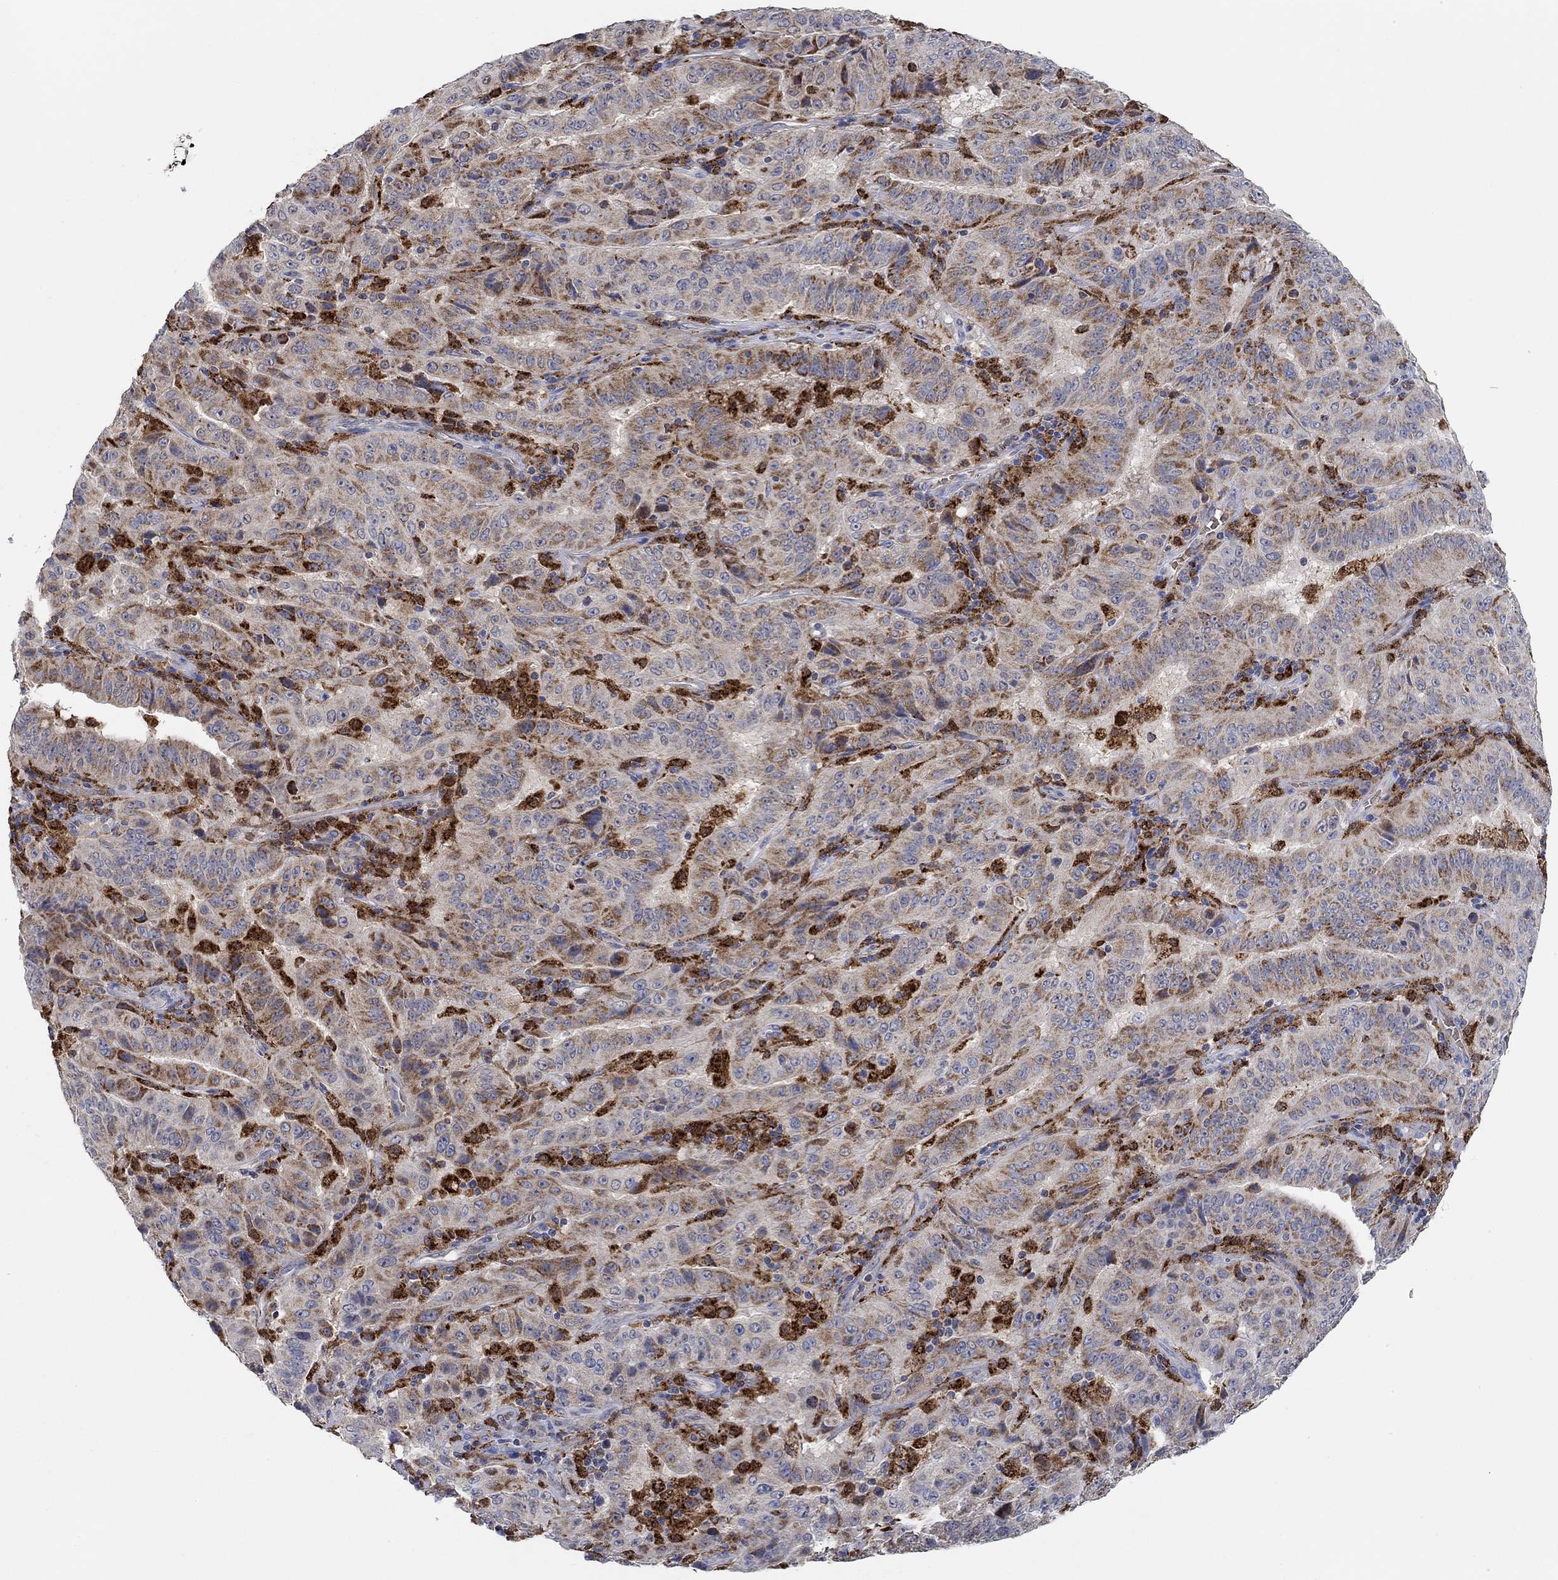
{"staining": {"intensity": "weak", "quantity": "25%-75%", "location": "cytoplasmic/membranous"}, "tissue": "pancreatic cancer", "cell_type": "Tumor cells", "image_type": "cancer", "snomed": [{"axis": "morphology", "description": "Adenocarcinoma, NOS"}, {"axis": "topography", "description": "Pancreas"}], "caption": "An image of pancreatic adenocarcinoma stained for a protein shows weak cytoplasmic/membranous brown staining in tumor cells. The protein is shown in brown color, while the nuclei are stained blue.", "gene": "MPP1", "patient": {"sex": "male", "age": 63}}